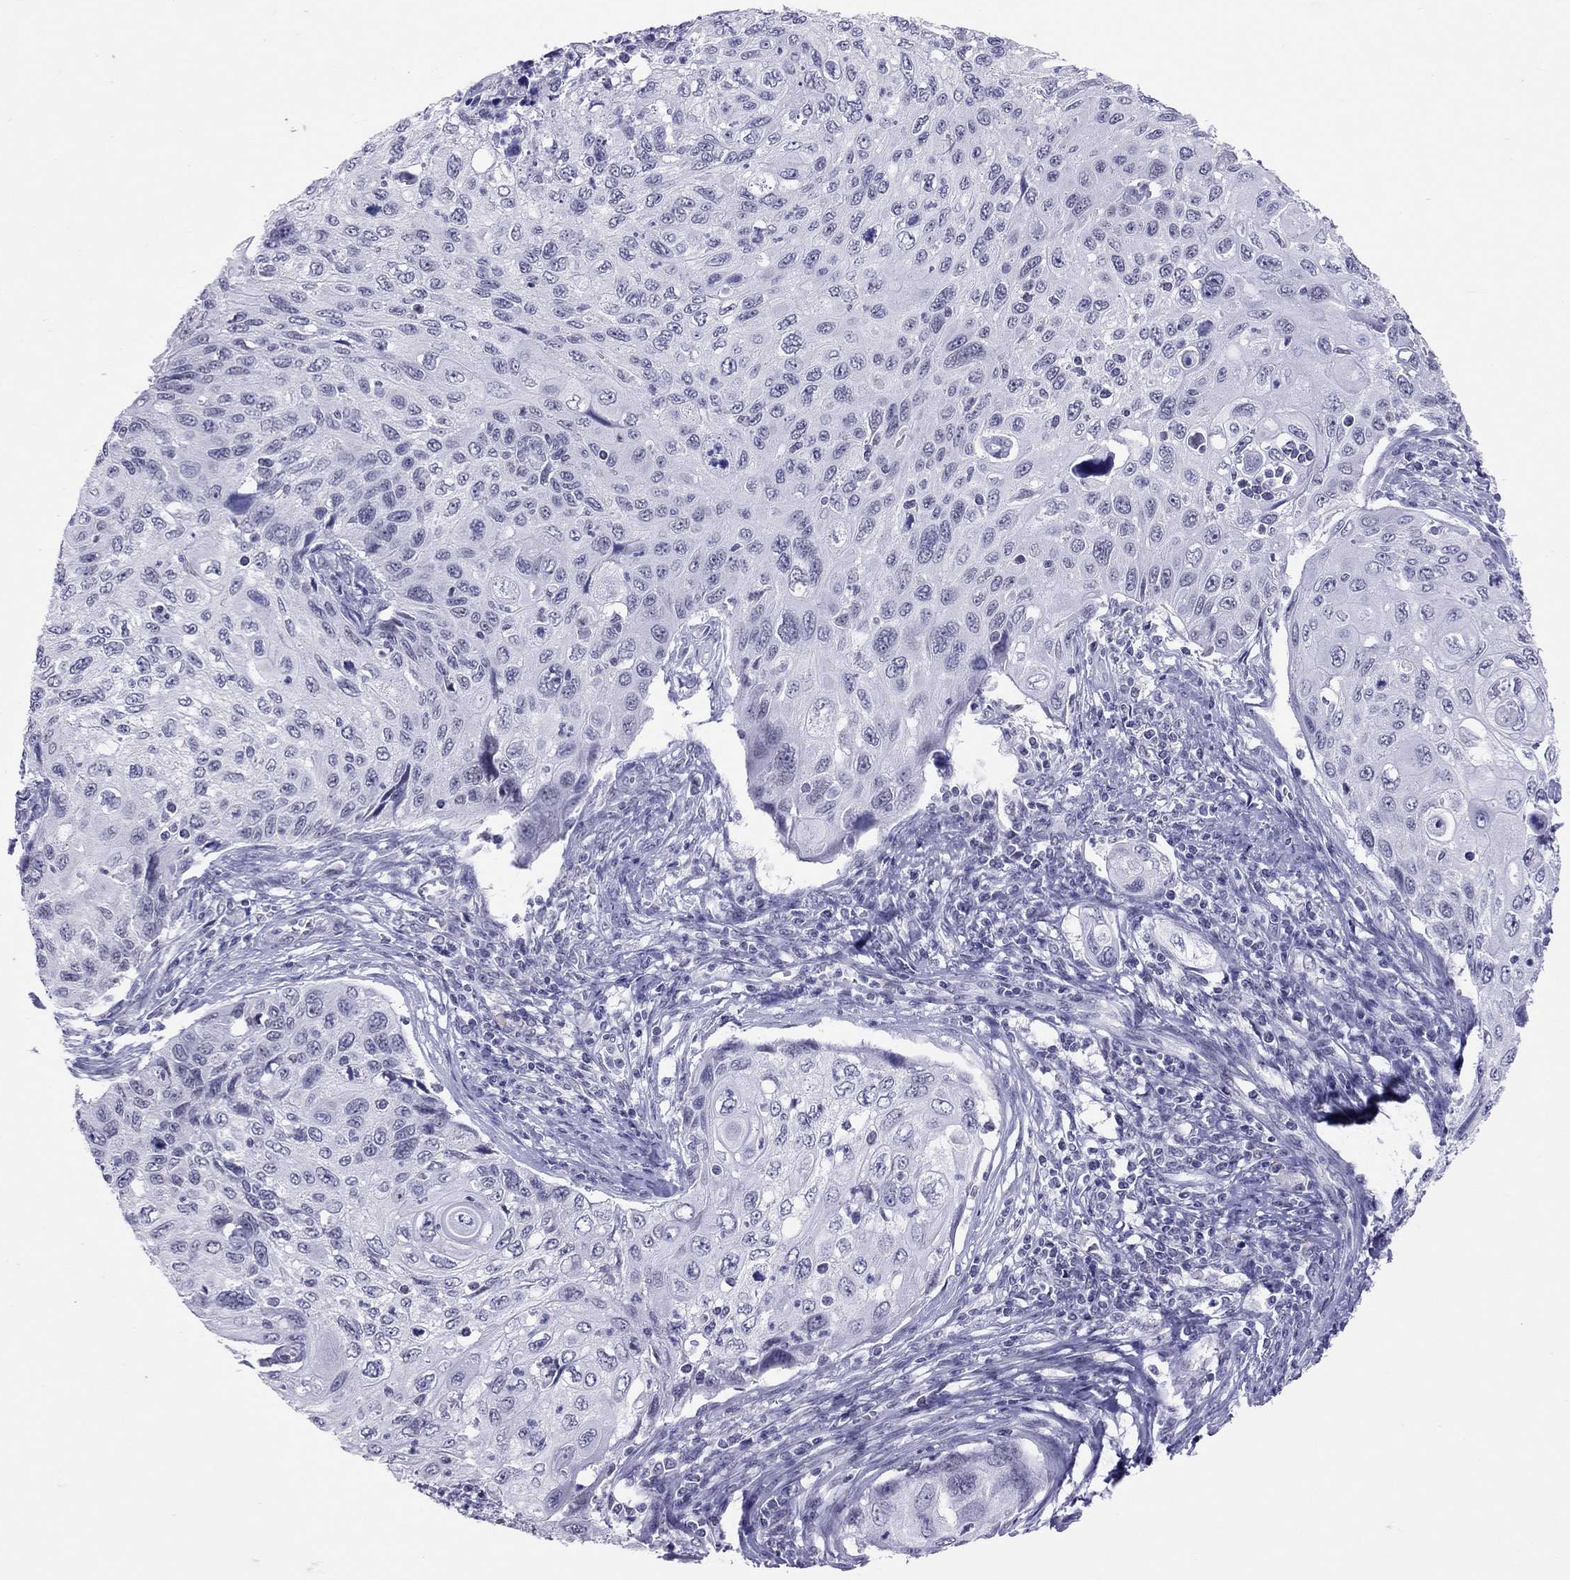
{"staining": {"intensity": "negative", "quantity": "none", "location": "none"}, "tissue": "cervical cancer", "cell_type": "Tumor cells", "image_type": "cancer", "snomed": [{"axis": "morphology", "description": "Squamous cell carcinoma, NOS"}, {"axis": "topography", "description": "Cervix"}], "caption": "A micrograph of cervical cancer (squamous cell carcinoma) stained for a protein demonstrates no brown staining in tumor cells.", "gene": "JHY", "patient": {"sex": "female", "age": 70}}